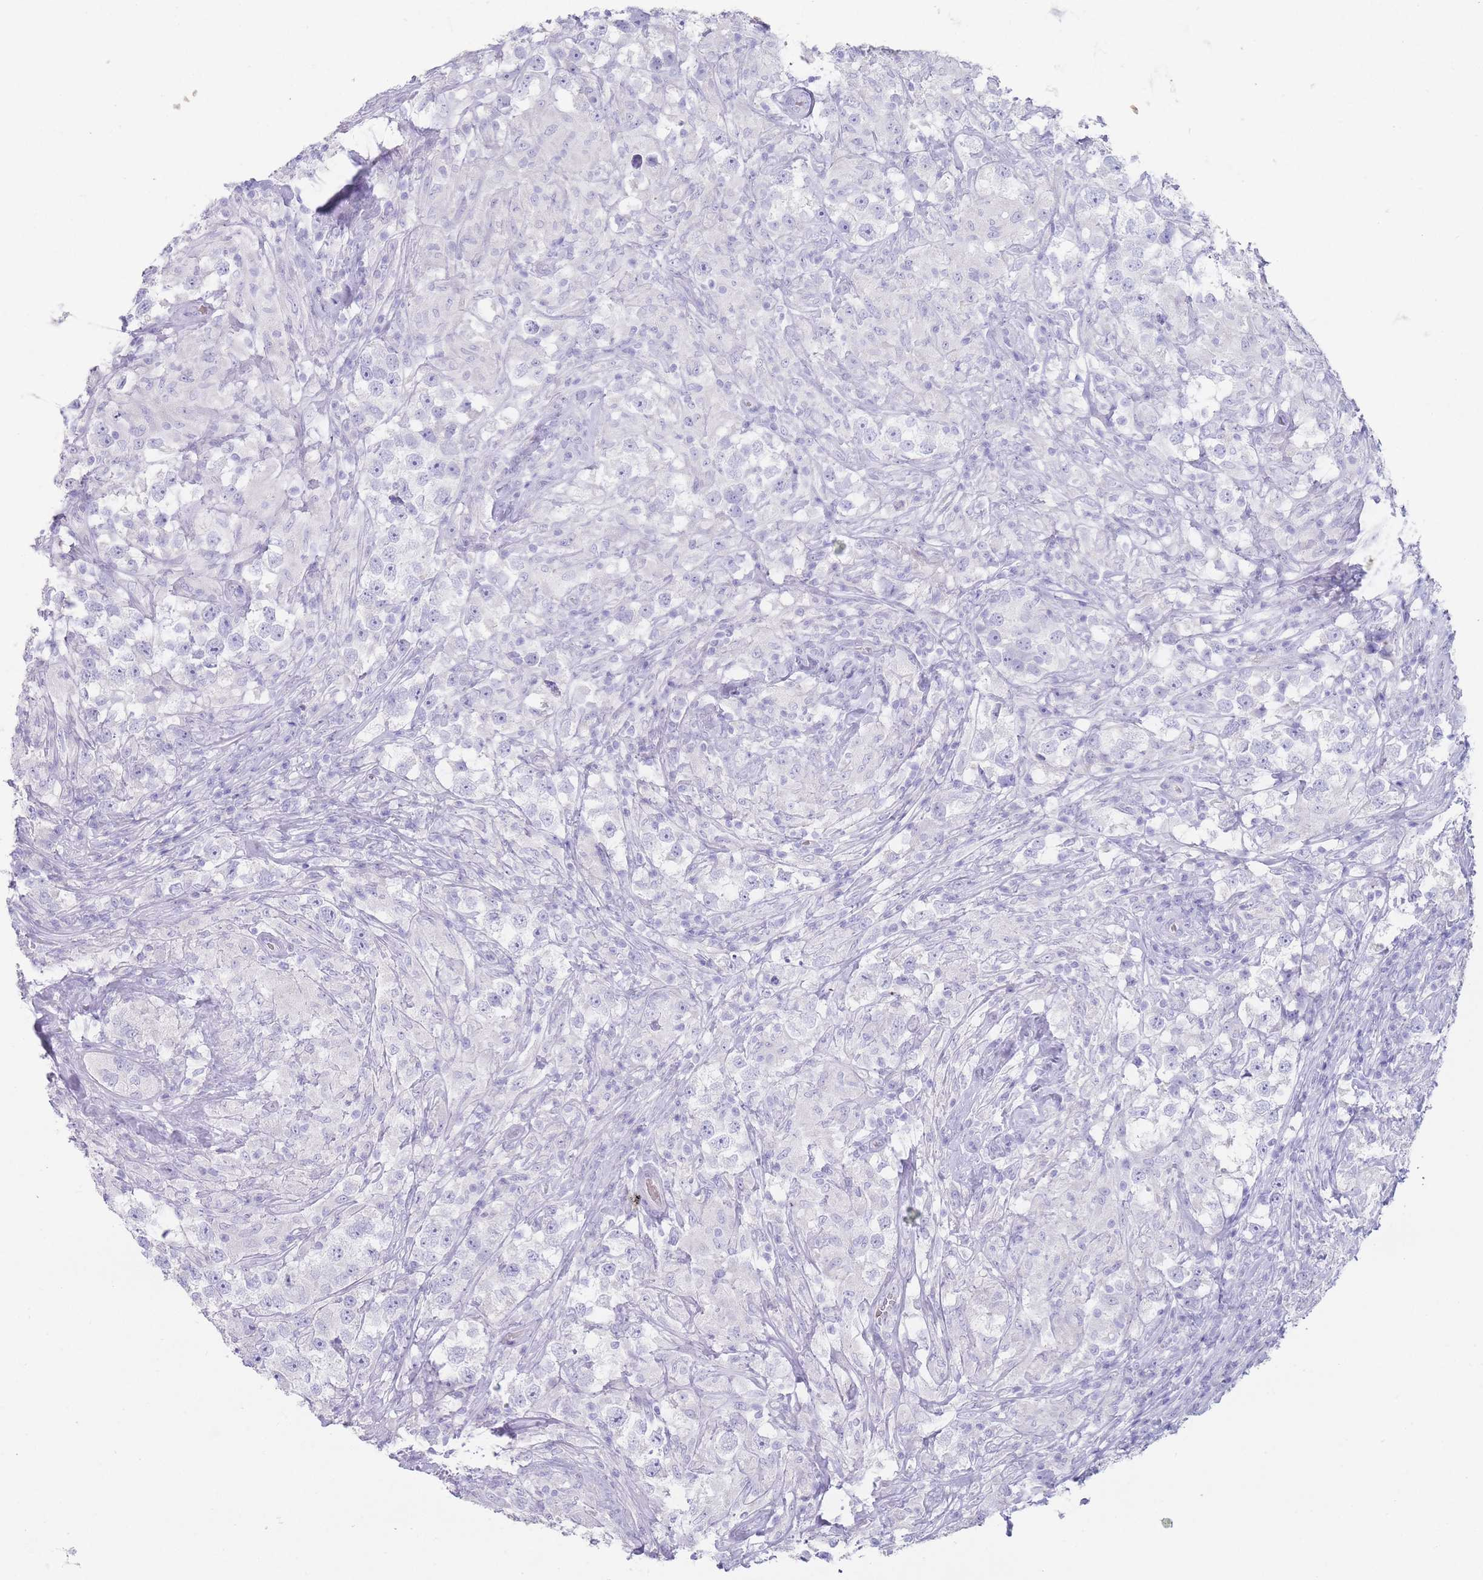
{"staining": {"intensity": "negative", "quantity": "none", "location": "none"}, "tissue": "testis cancer", "cell_type": "Tumor cells", "image_type": "cancer", "snomed": [{"axis": "morphology", "description": "Seminoma, NOS"}, {"axis": "topography", "description": "Testis"}], "caption": "This is an IHC image of seminoma (testis). There is no staining in tumor cells.", "gene": "HBG2", "patient": {"sex": "male", "age": 46}}